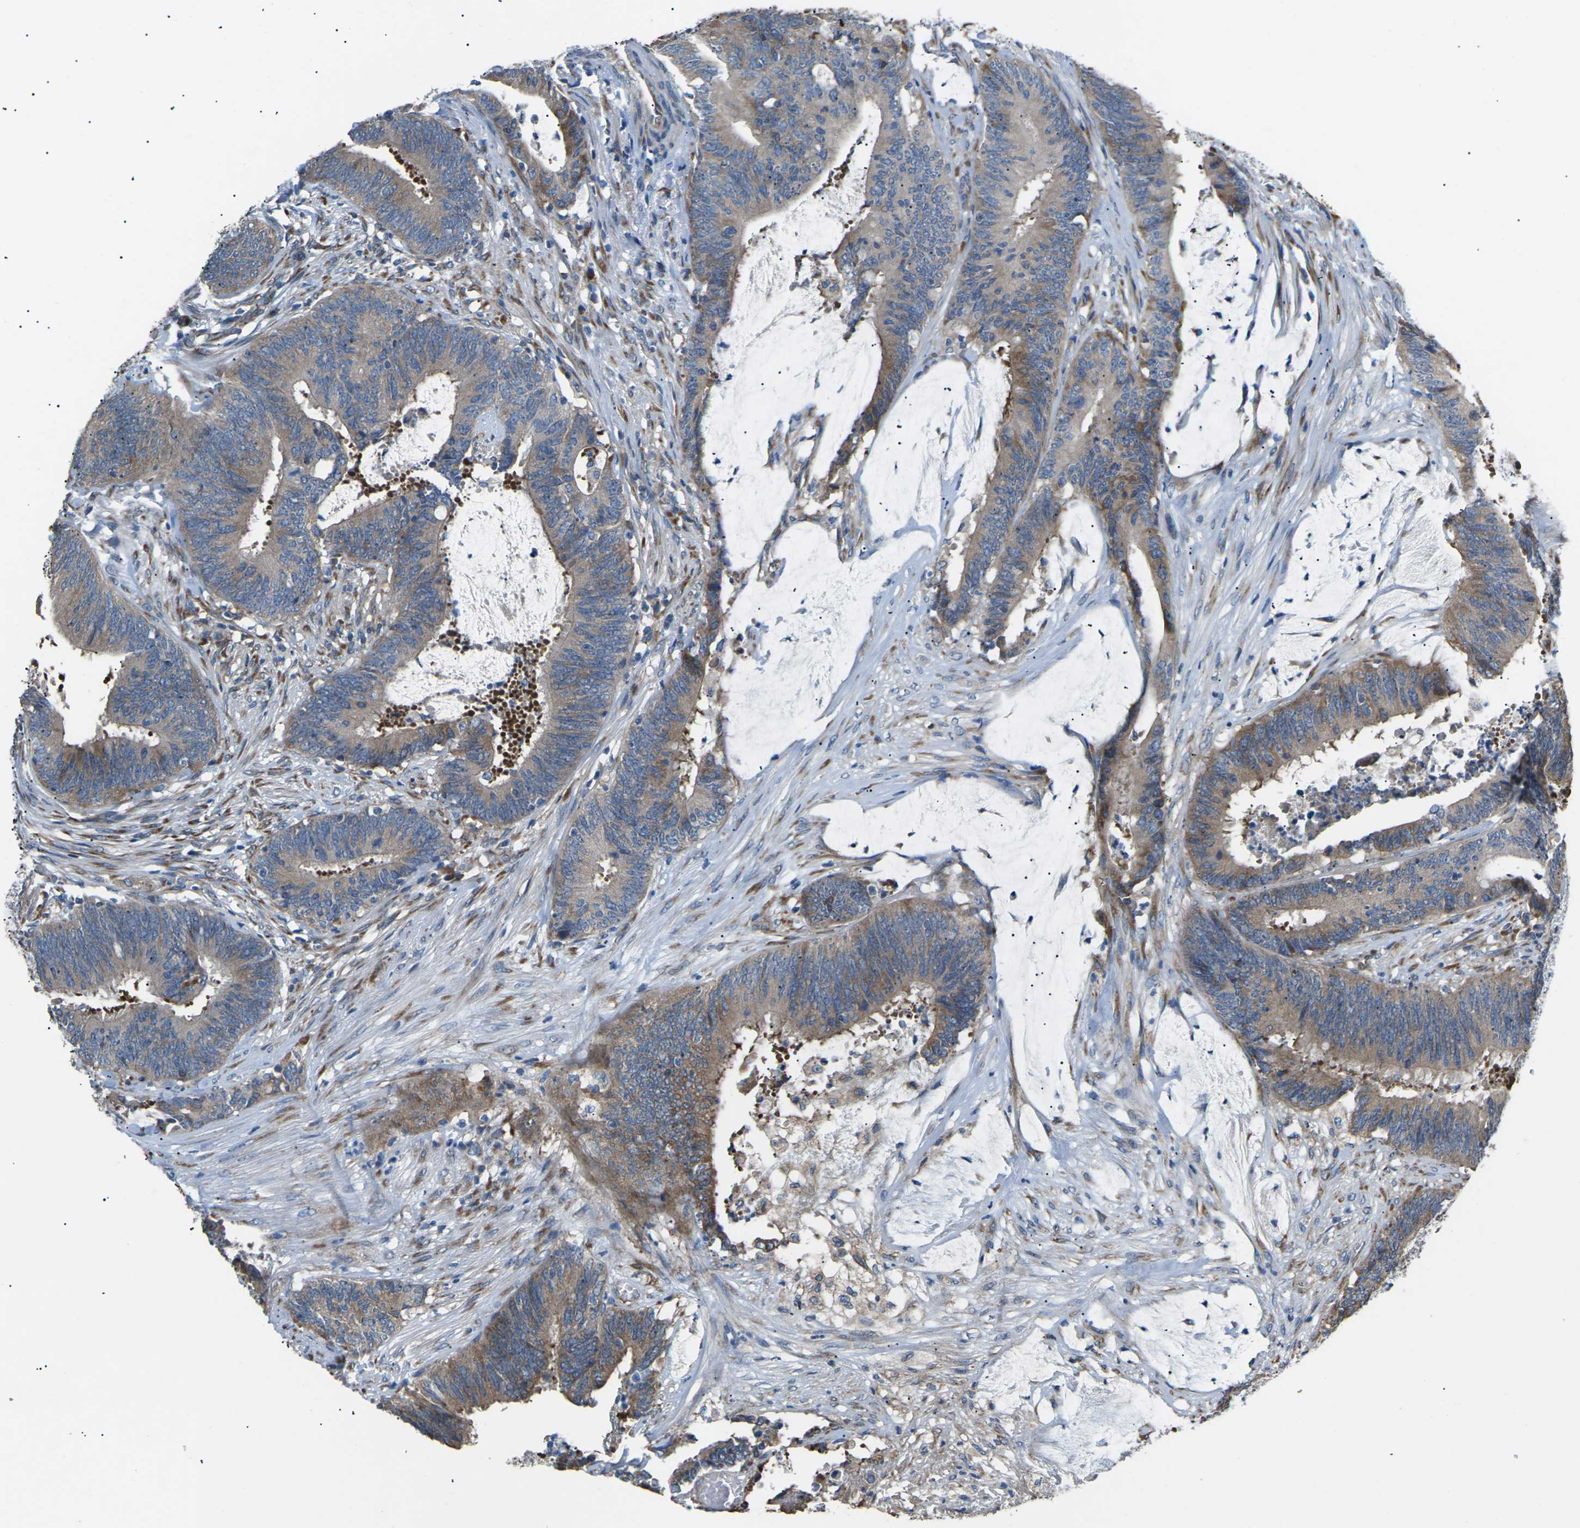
{"staining": {"intensity": "moderate", "quantity": ">75%", "location": "cytoplasmic/membranous"}, "tissue": "colorectal cancer", "cell_type": "Tumor cells", "image_type": "cancer", "snomed": [{"axis": "morphology", "description": "Adenocarcinoma, NOS"}, {"axis": "topography", "description": "Rectum"}], "caption": "Protein expression analysis of colorectal cancer exhibits moderate cytoplasmic/membranous positivity in about >75% of tumor cells.", "gene": "KLHDC8B", "patient": {"sex": "female", "age": 66}}